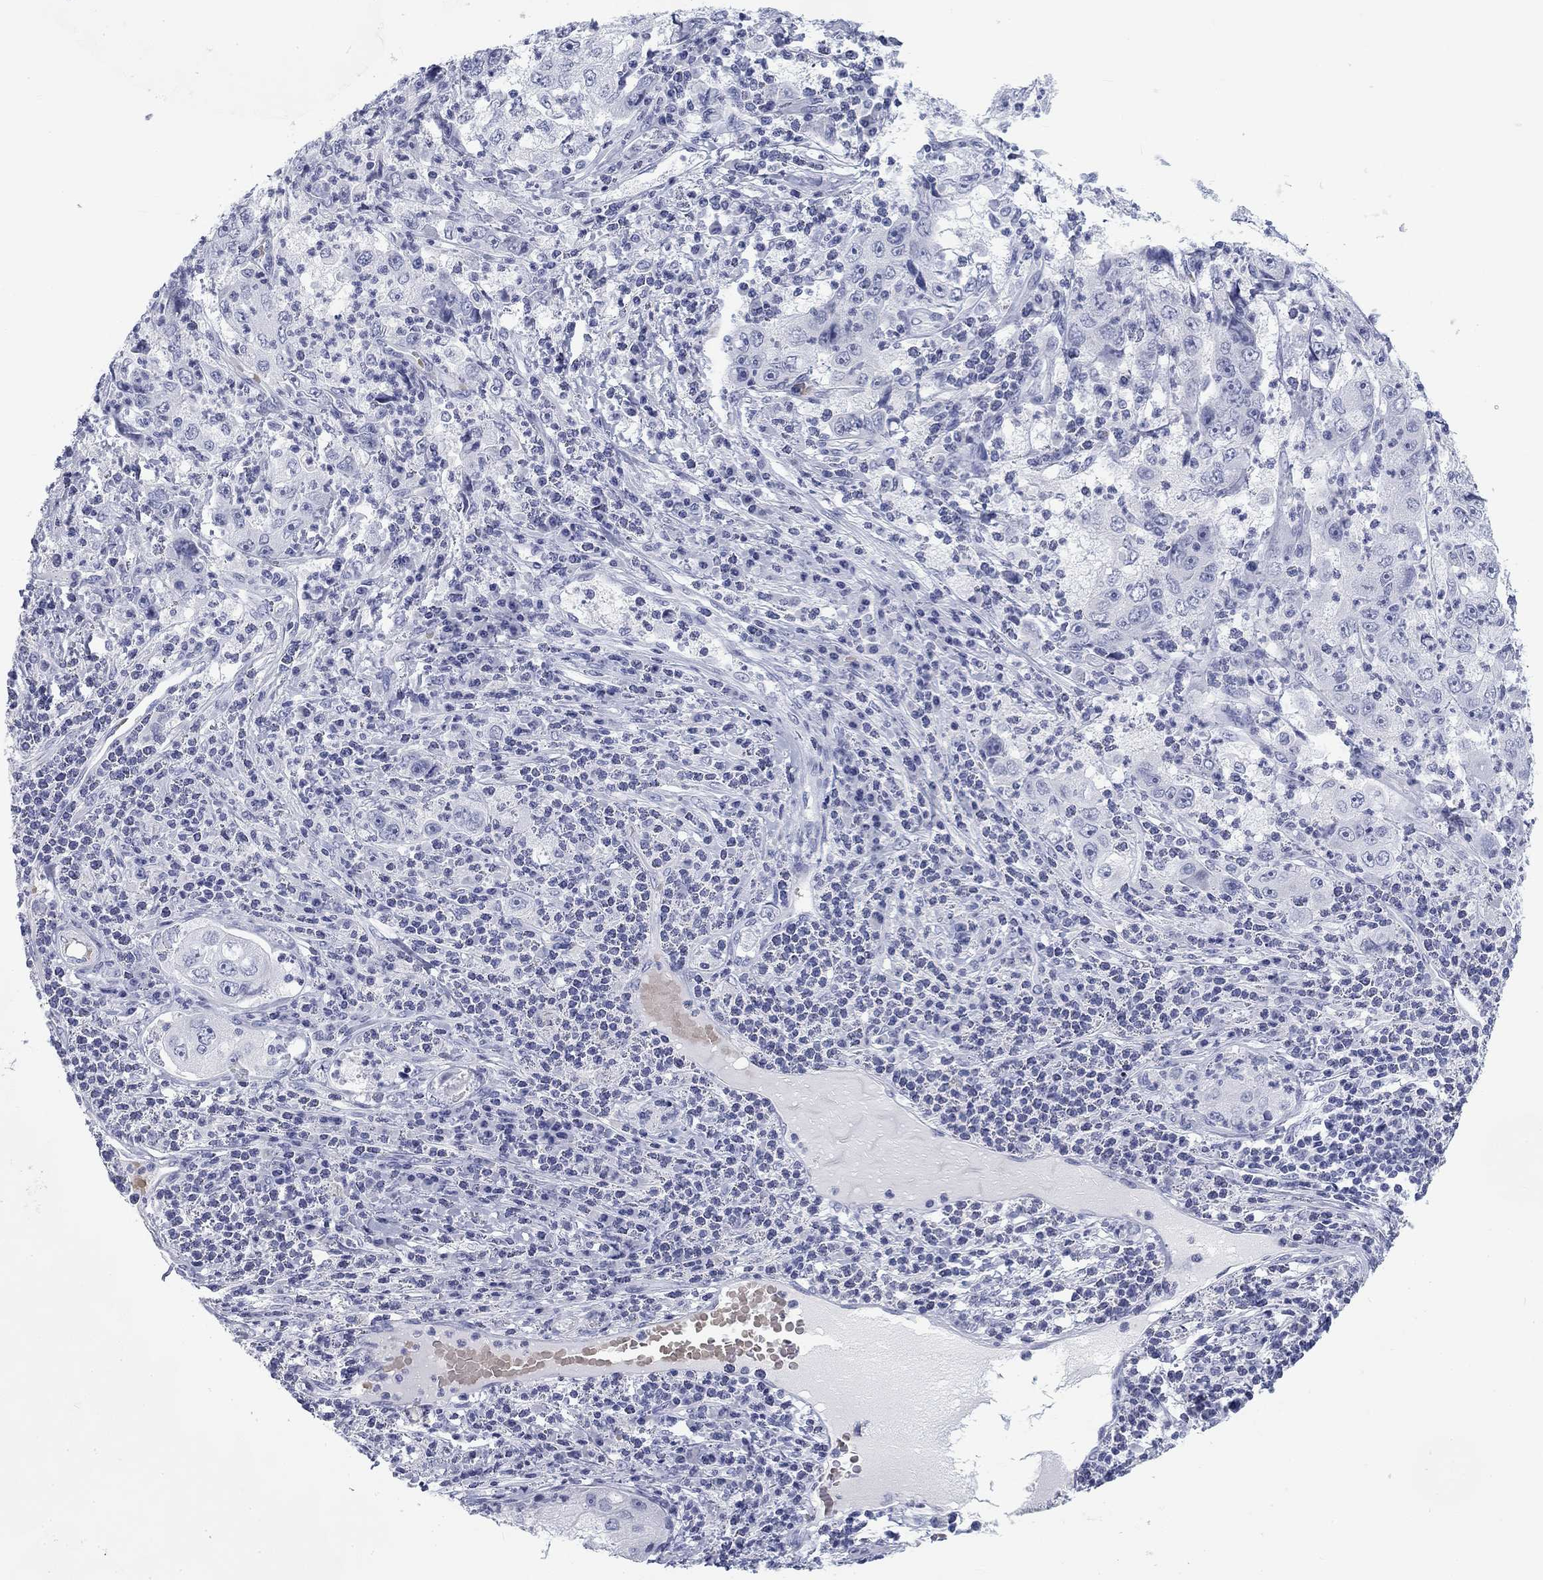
{"staining": {"intensity": "negative", "quantity": "none", "location": "none"}, "tissue": "cervical cancer", "cell_type": "Tumor cells", "image_type": "cancer", "snomed": [{"axis": "morphology", "description": "Squamous cell carcinoma, NOS"}, {"axis": "topography", "description": "Cervix"}], "caption": "A photomicrograph of cervical cancer stained for a protein shows no brown staining in tumor cells. (Brightfield microscopy of DAB (3,3'-diaminobenzidine) IHC at high magnification).", "gene": "CALB1", "patient": {"sex": "female", "age": 36}}